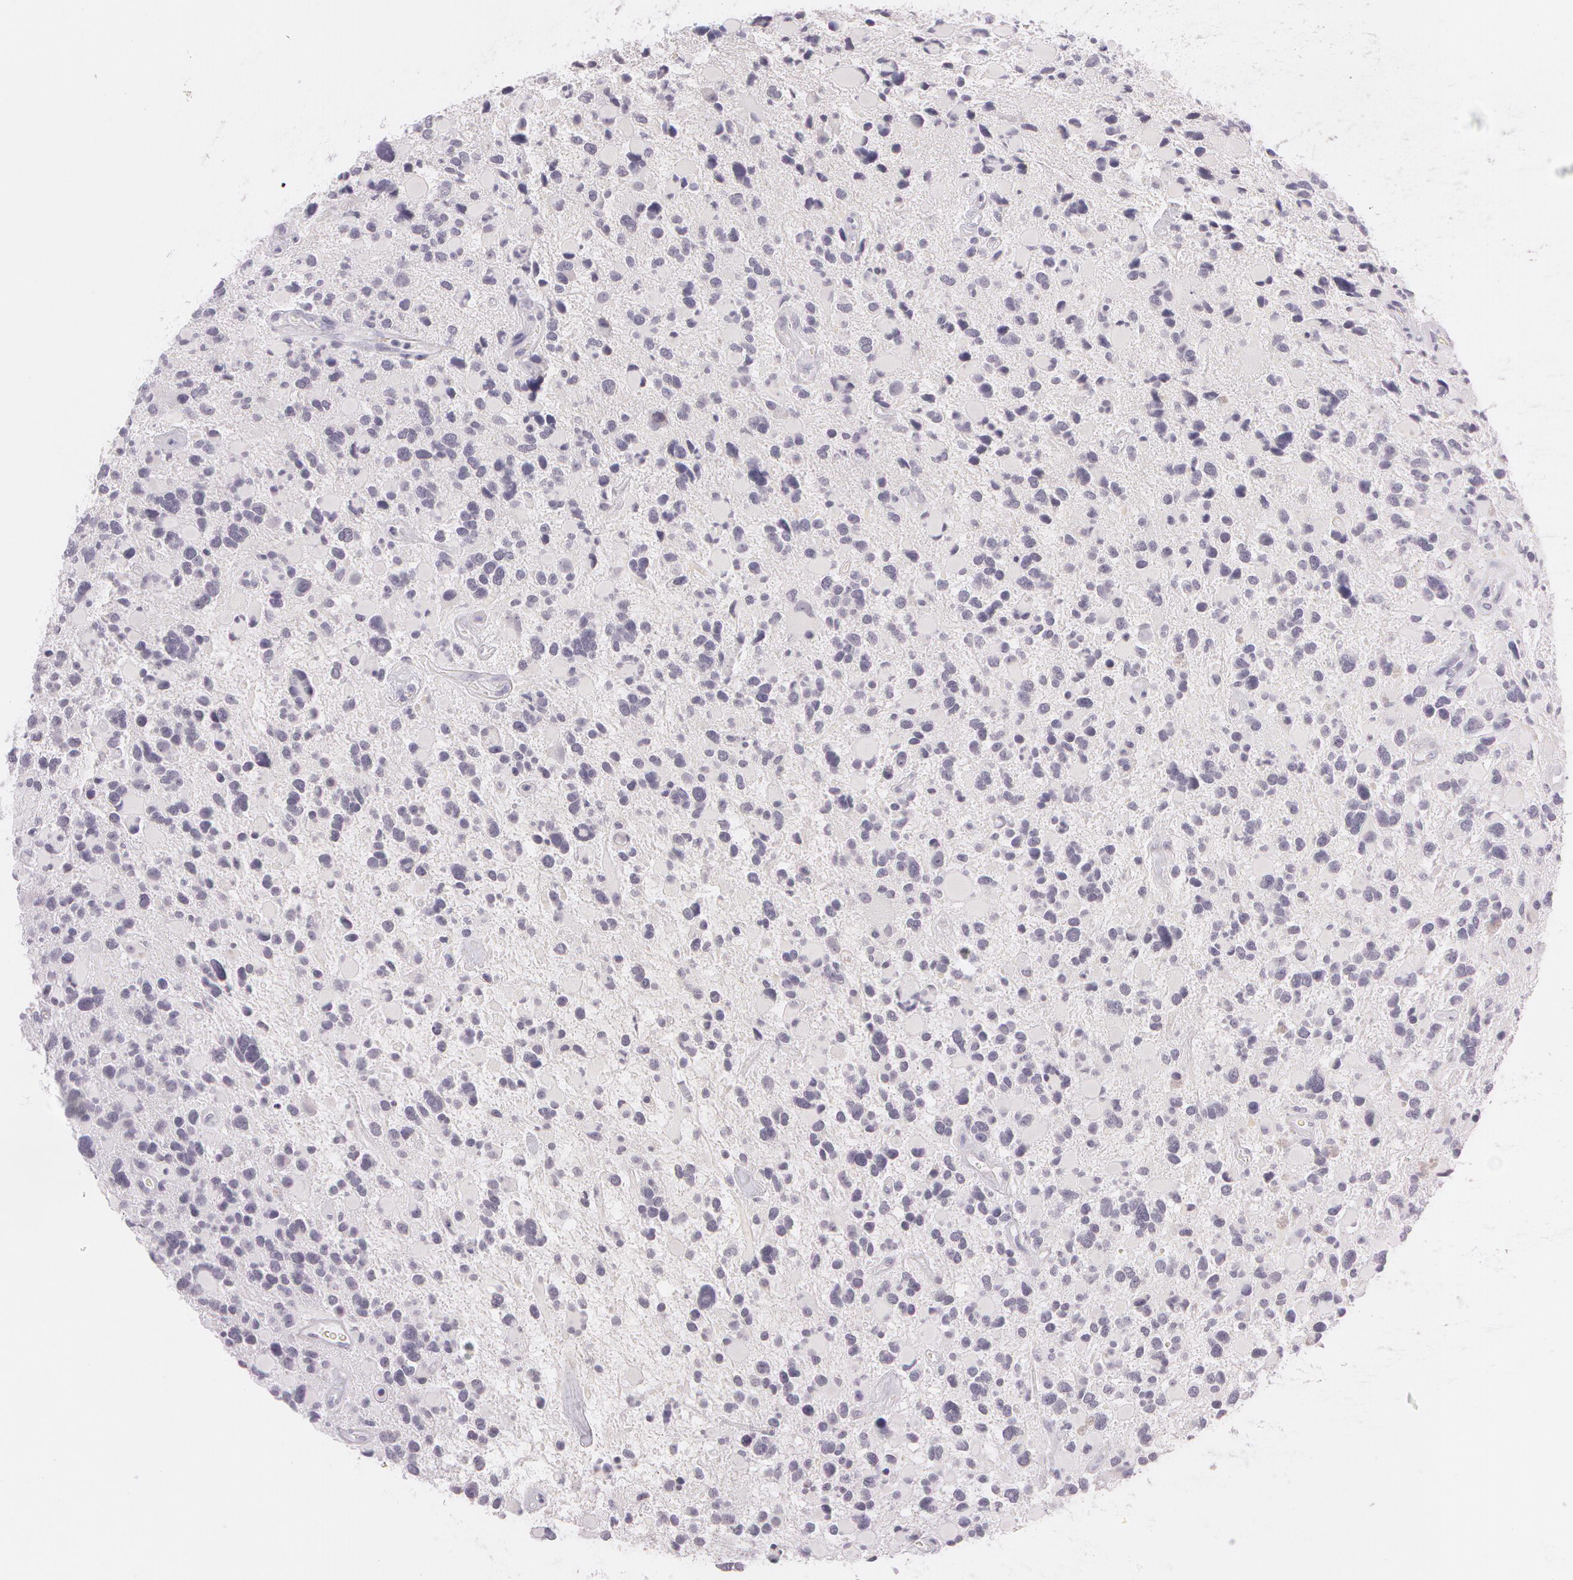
{"staining": {"intensity": "negative", "quantity": "none", "location": "none"}, "tissue": "glioma", "cell_type": "Tumor cells", "image_type": "cancer", "snomed": [{"axis": "morphology", "description": "Glioma, malignant, High grade"}, {"axis": "topography", "description": "Brain"}], "caption": "Tumor cells are negative for brown protein staining in high-grade glioma (malignant).", "gene": "OTC", "patient": {"sex": "female", "age": 37}}